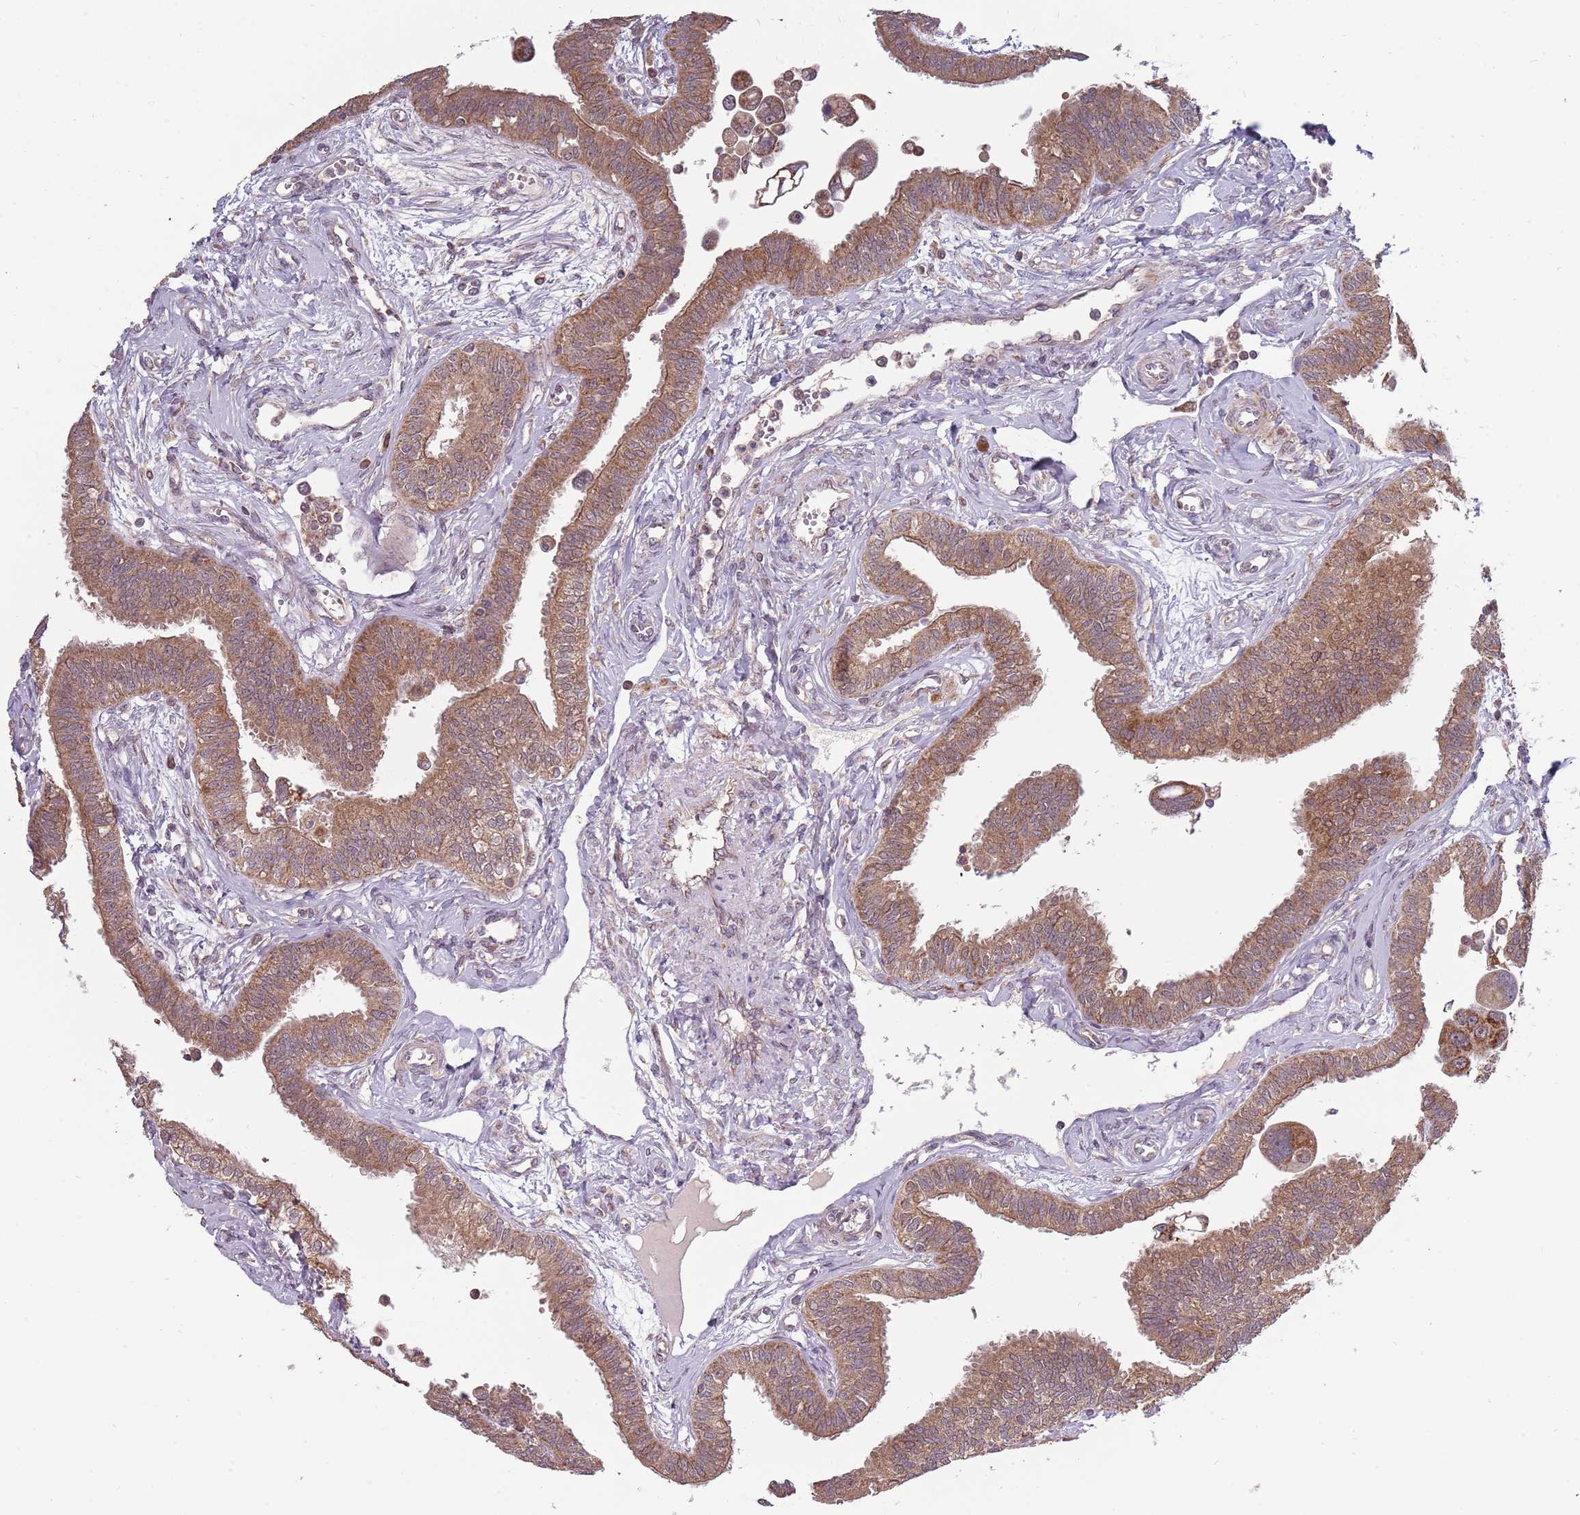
{"staining": {"intensity": "moderate", "quantity": ">75%", "location": "cytoplasmic/membranous"}, "tissue": "fallopian tube", "cell_type": "Glandular cells", "image_type": "normal", "snomed": [{"axis": "morphology", "description": "Normal tissue, NOS"}, {"axis": "morphology", "description": "Carcinoma, NOS"}, {"axis": "topography", "description": "Fallopian tube"}, {"axis": "topography", "description": "Ovary"}], "caption": "A micrograph of human fallopian tube stained for a protein exhibits moderate cytoplasmic/membranous brown staining in glandular cells. The staining was performed using DAB (3,3'-diaminobenzidine) to visualize the protein expression in brown, while the nuclei were stained in blue with hematoxylin (Magnification: 20x).", "gene": "RNF181", "patient": {"sex": "female", "age": 59}}